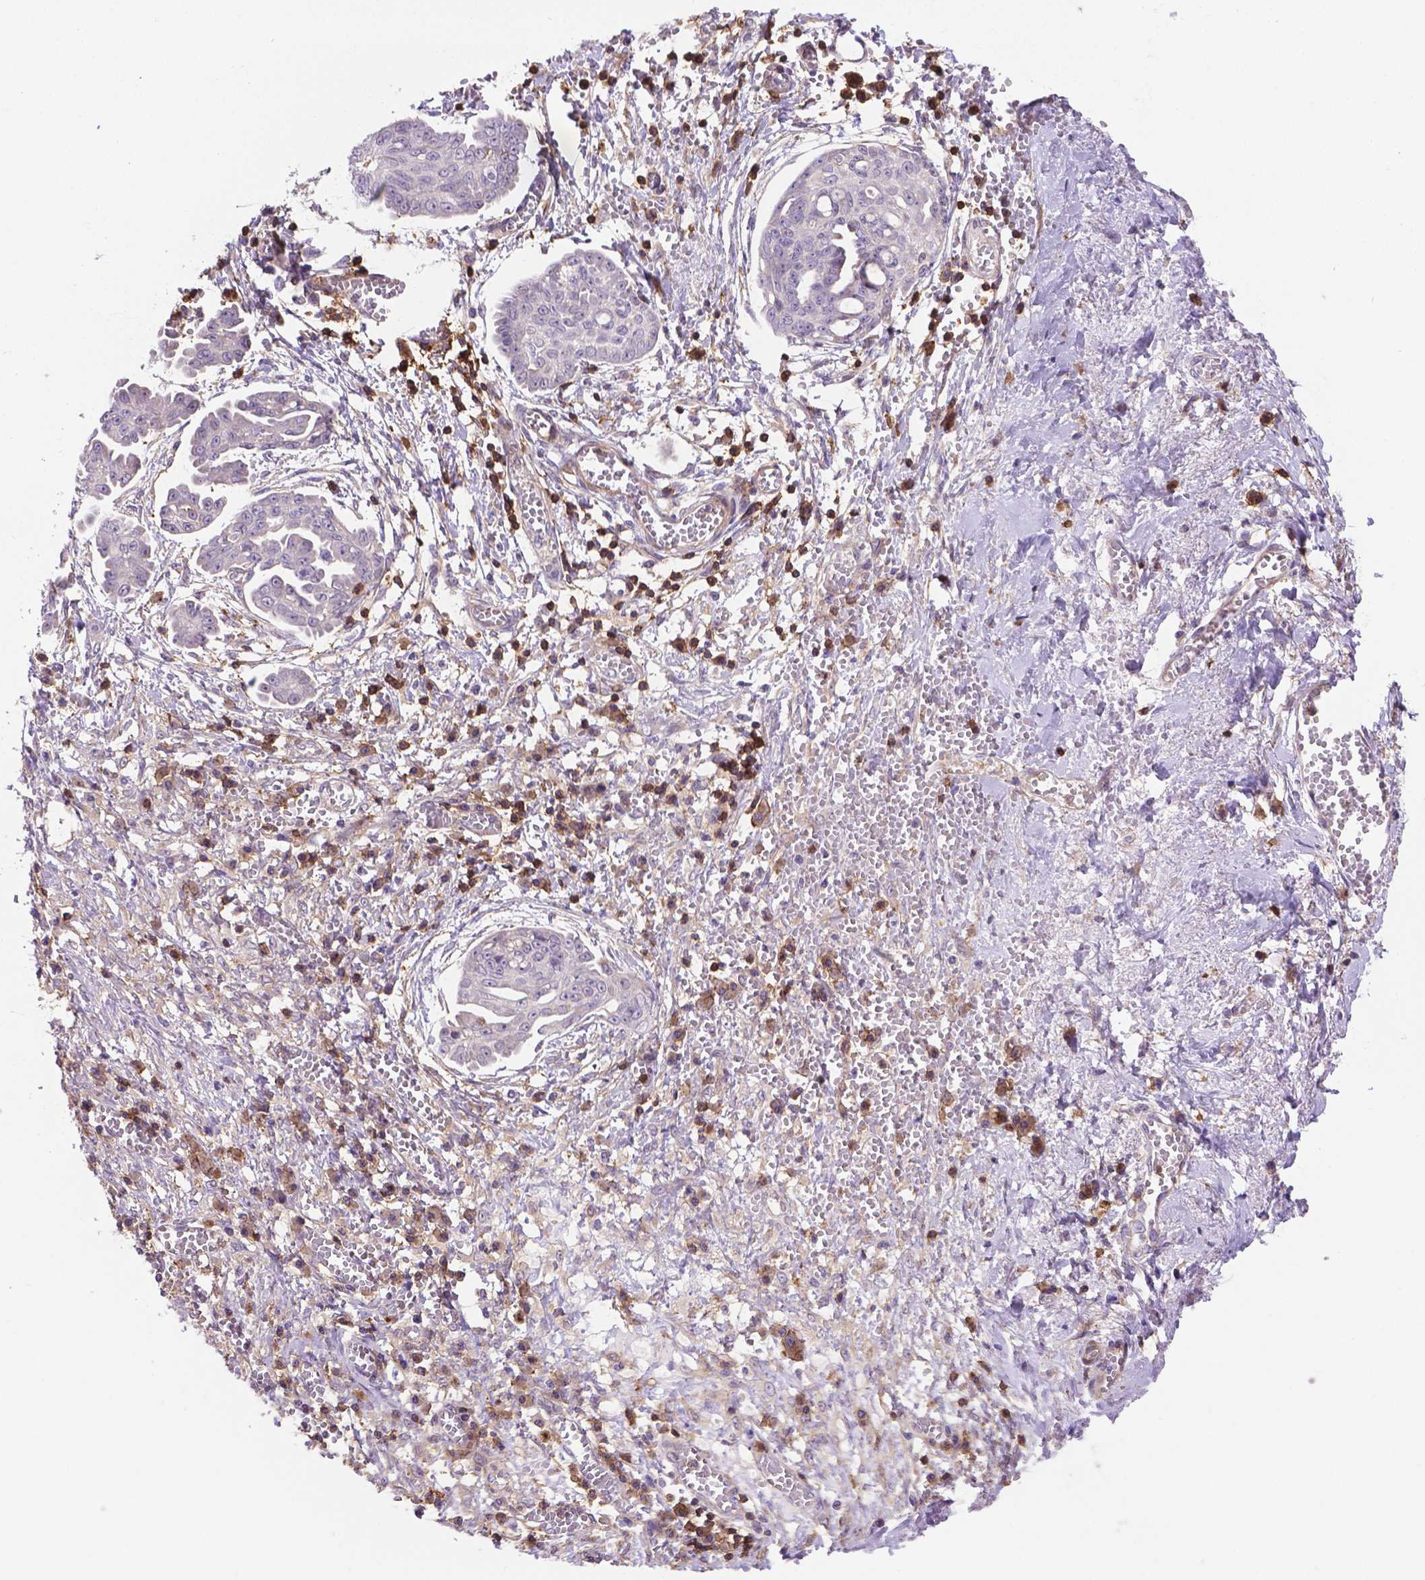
{"staining": {"intensity": "negative", "quantity": "none", "location": "none"}, "tissue": "ovarian cancer", "cell_type": "Tumor cells", "image_type": "cancer", "snomed": [{"axis": "morphology", "description": "Cystadenocarcinoma, serous, NOS"}, {"axis": "topography", "description": "Ovary"}], "caption": "Image shows no significant protein positivity in tumor cells of serous cystadenocarcinoma (ovarian).", "gene": "ACAD10", "patient": {"sex": "female", "age": 71}}